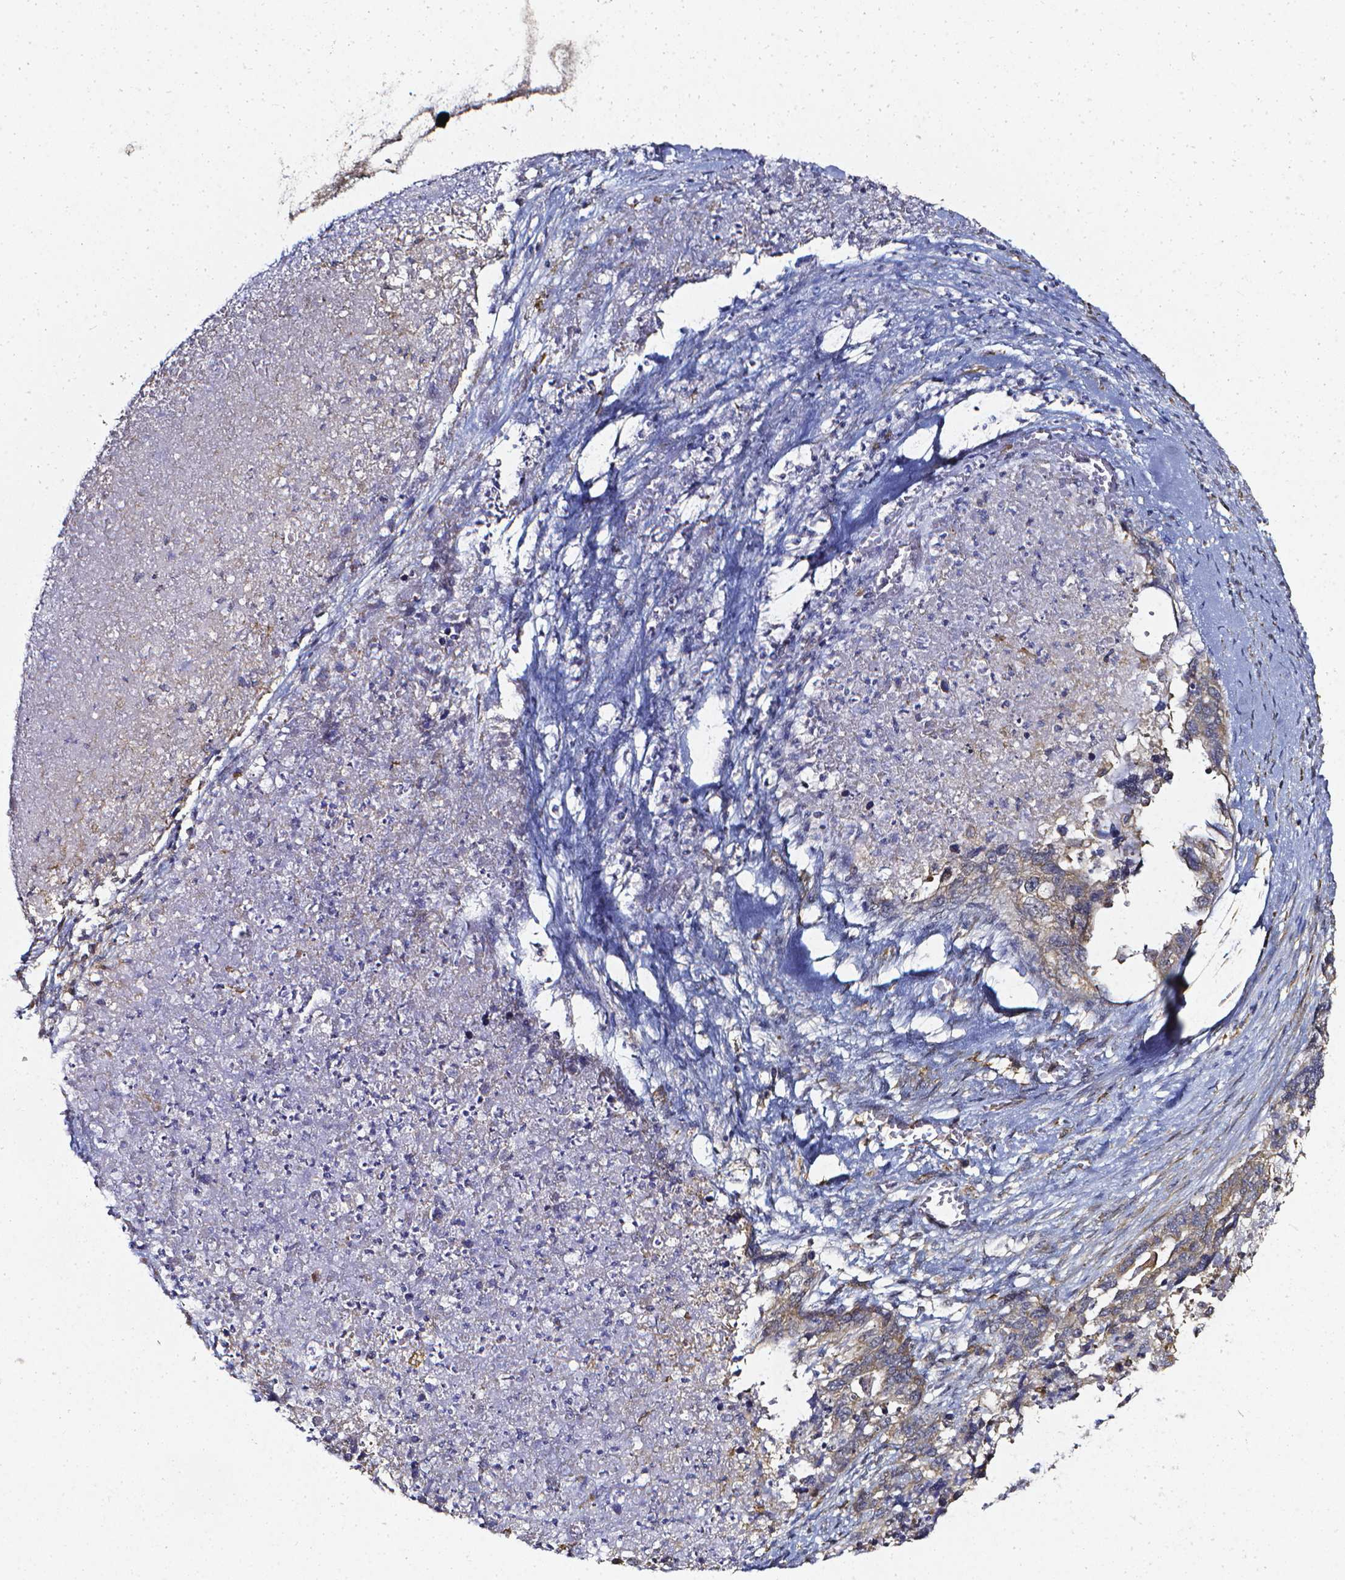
{"staining": {"intensity": "weak", "quantity": "25%-75%", "location": "cytoplasmic/membranous"}, "tissue": "ovarian cancer", "cell_type": "Tumor cells", "image_type": "cancer", "snomed": [{"axis": "morphology", "description": "Cystadenocarcinoma, serous, NOS"}, {"axis": "topography", "description": "Ovary"}], "caption": "Ovarian serous cystadenocarcinoma stained with a brown dye reveals weak cytoplasmic/membranous positive positivity in about 25%-75% of tumor cells.", "gene": "PRAG1", "patient": {"sex": "female", "age": 69}}